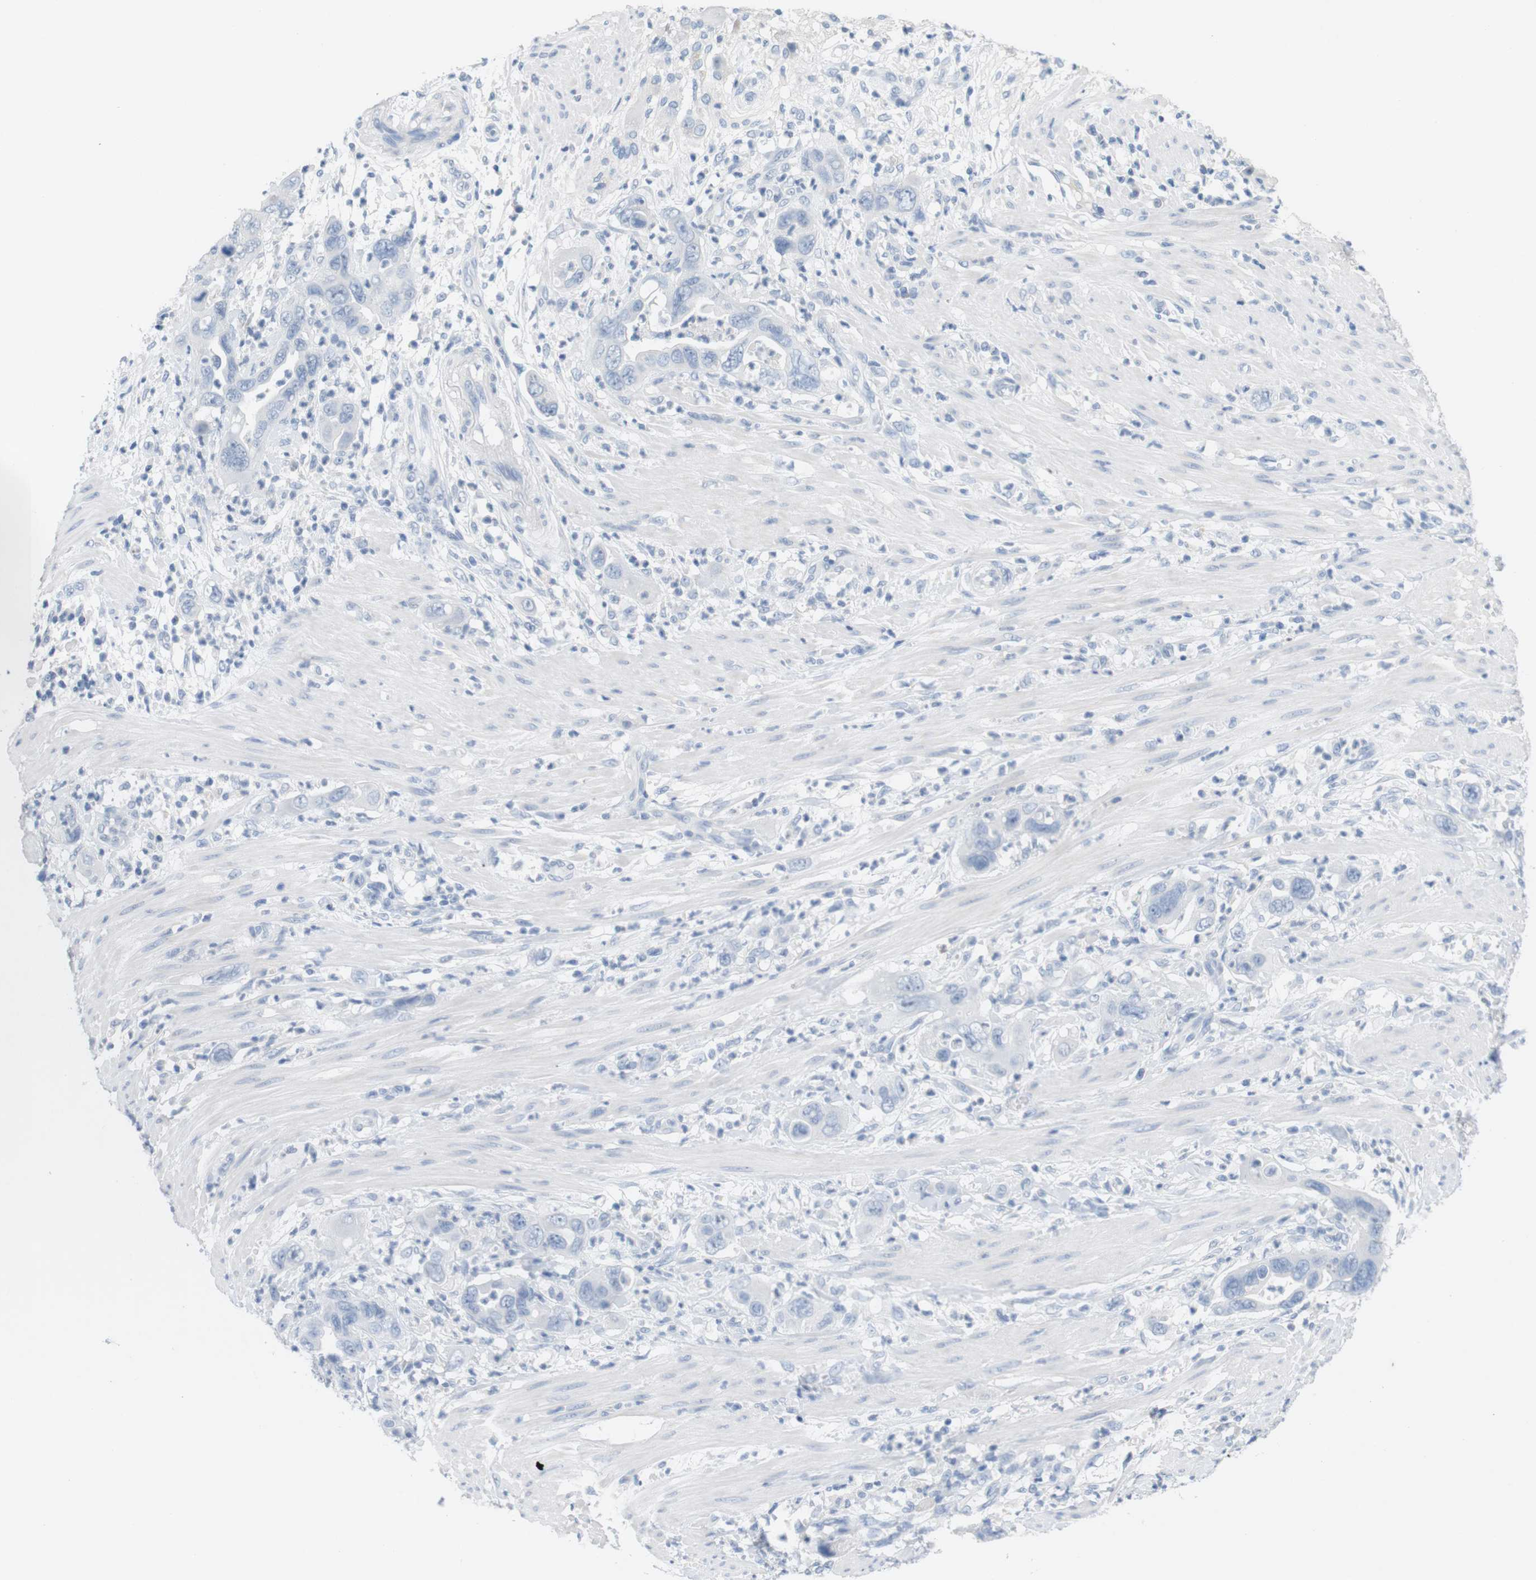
{"staining": {"intensity": "negative", "quantity": "none", "location": "none"}, "tissue": "pancreatic cancer", "cell_type": "Tumor cells", "image_type": "cancer", "snomed": [{"axis": "morphology", "description": "Adenocarcinoma, NOS"}, {"axis": "topography", "description": "Pancreas"}], "caption": "The histopathology image shows no staining of tumor cells in pancreatic cancer (adenocarcinoma).", "gene": "HBG2", "patient": {"sex": "female", "age": 71}}